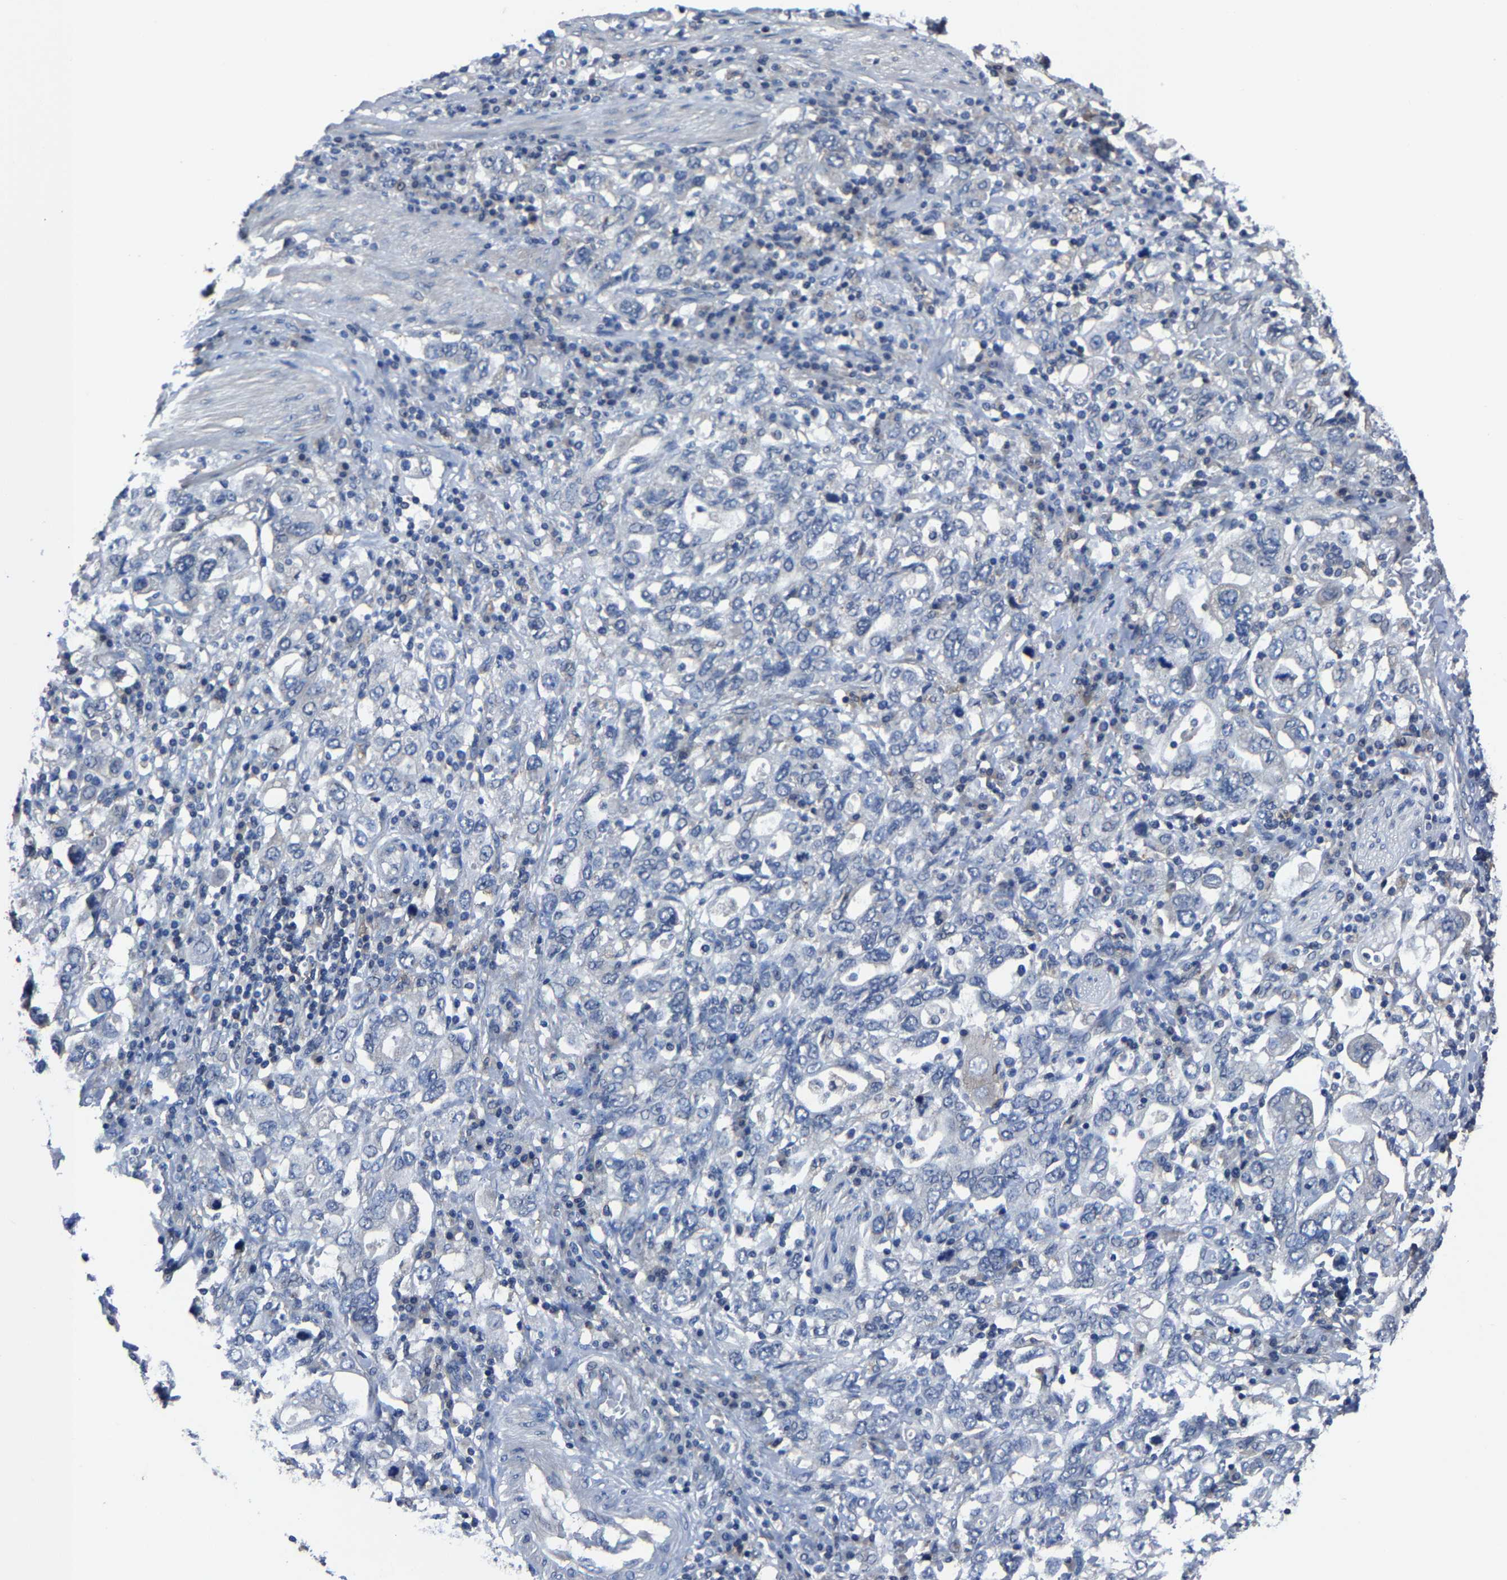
{"staining": {"intensity": "negative", "quantity": "none", "location": "none"}, "tissue": "stomach cancer", "cell_type": "Tumor cells", "image_type": "cancer", "snomed": [{"axis": "morphology", "description": "Adenocarcinoma, NOS"}, {"axis": "topography", "description": "Stomach, upper"}], "caption": "Stomach adenocarcinoma stained for a protein using immunohistochemistry displays no positivity tumor cells.", "gene": "STRBP", "patient": {"sex": "male", "age": 62}}